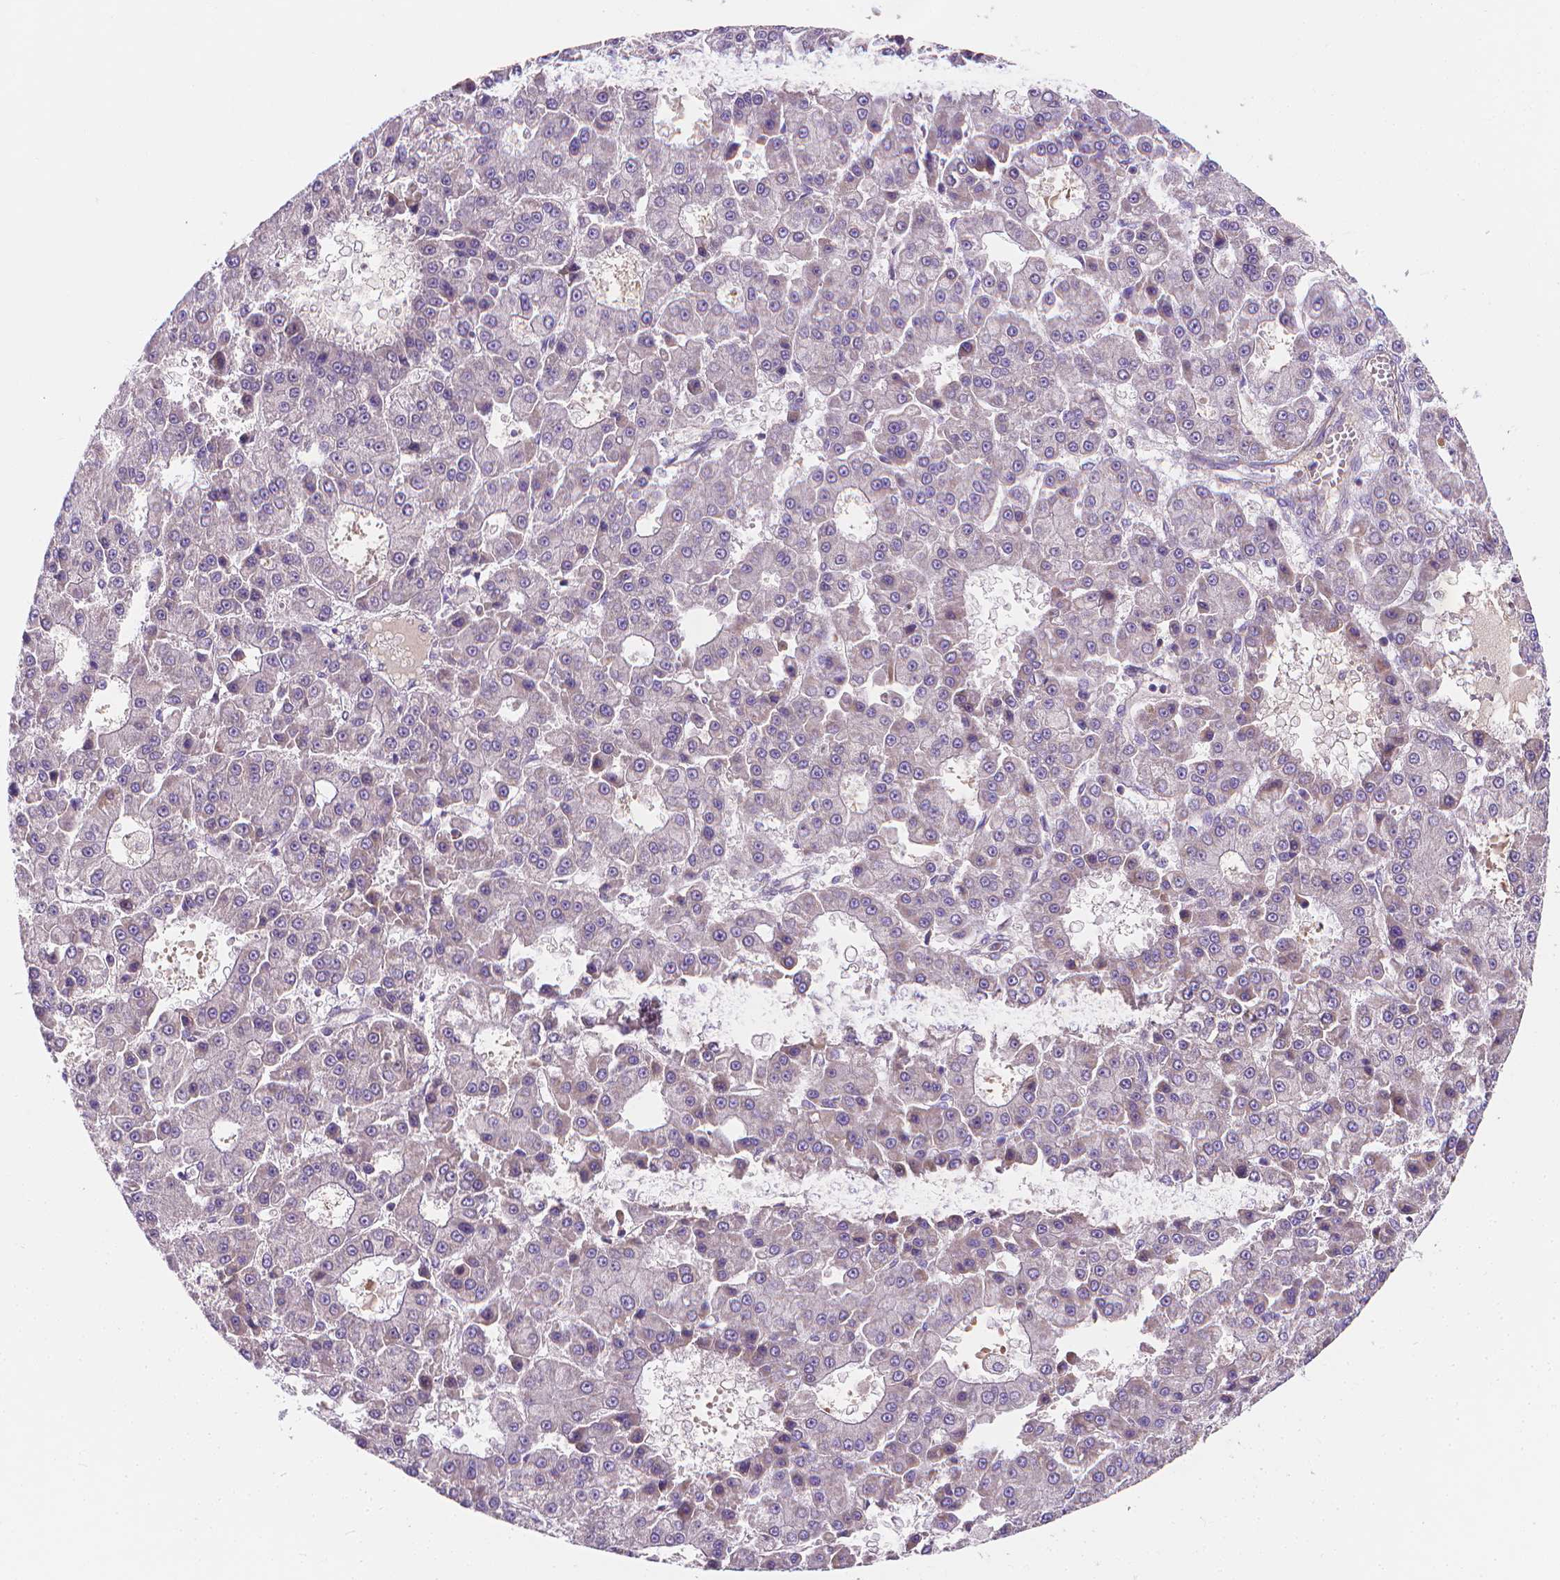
{"staining": {"intensity": "negative", "quantity": "none", "location": "none"}, "tissue": "liver cancer", "cell_type": "Tumor cells", "image_type": "cancer", "snomed": [{"axis": "morphology", "description": "Carcinoma, Hepatocellular, NOS"}, {"axis": "topography", "description": "Liver"}], "caption": "Tumor cells are negative for protein expression in human liver cancer. Nuclei are stained in blue.", "gene": "SNCAIP", "patient": {"sex": "male", "age": 70}}